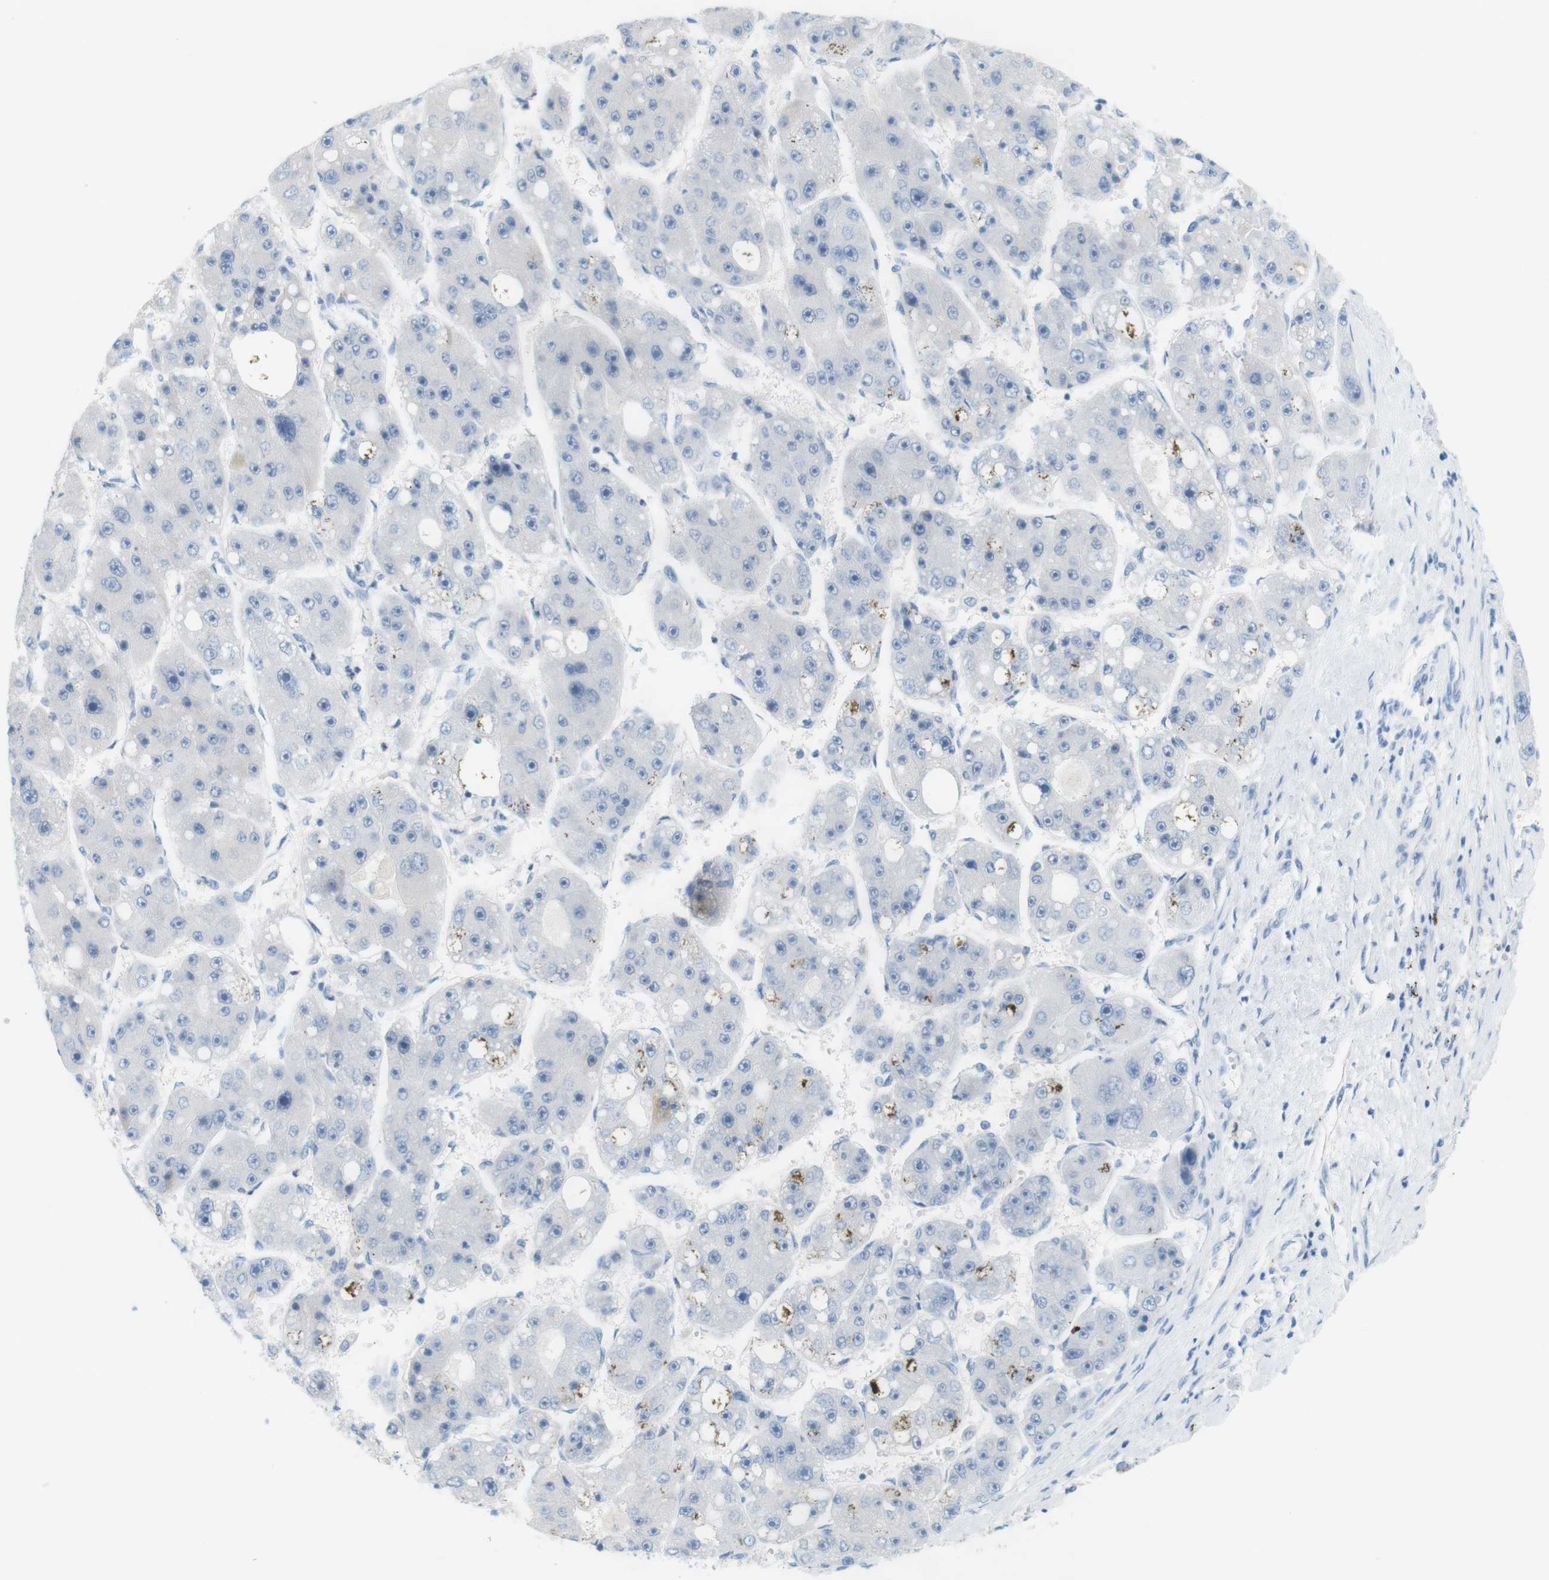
{"staining": {"intensity": "negative", "quantity": "none", "location": "none"}, "tissue": "liver cancer", "cell_type": "Tumor cells", "image_type": "cancer", "snomed": [{"axis": "morphology", "description": "Carcinoma, Hepatocellular, NOS"}, {"axis": "topography", "description": "Liver"}], "caption": "DAB immunohistochemical staining of liver cancer (hepatocellular carcinoma) reveals no significant staining in tumor cells.", "gene": "LRRK2", "patient": {"sex": "female", "age": 61}}